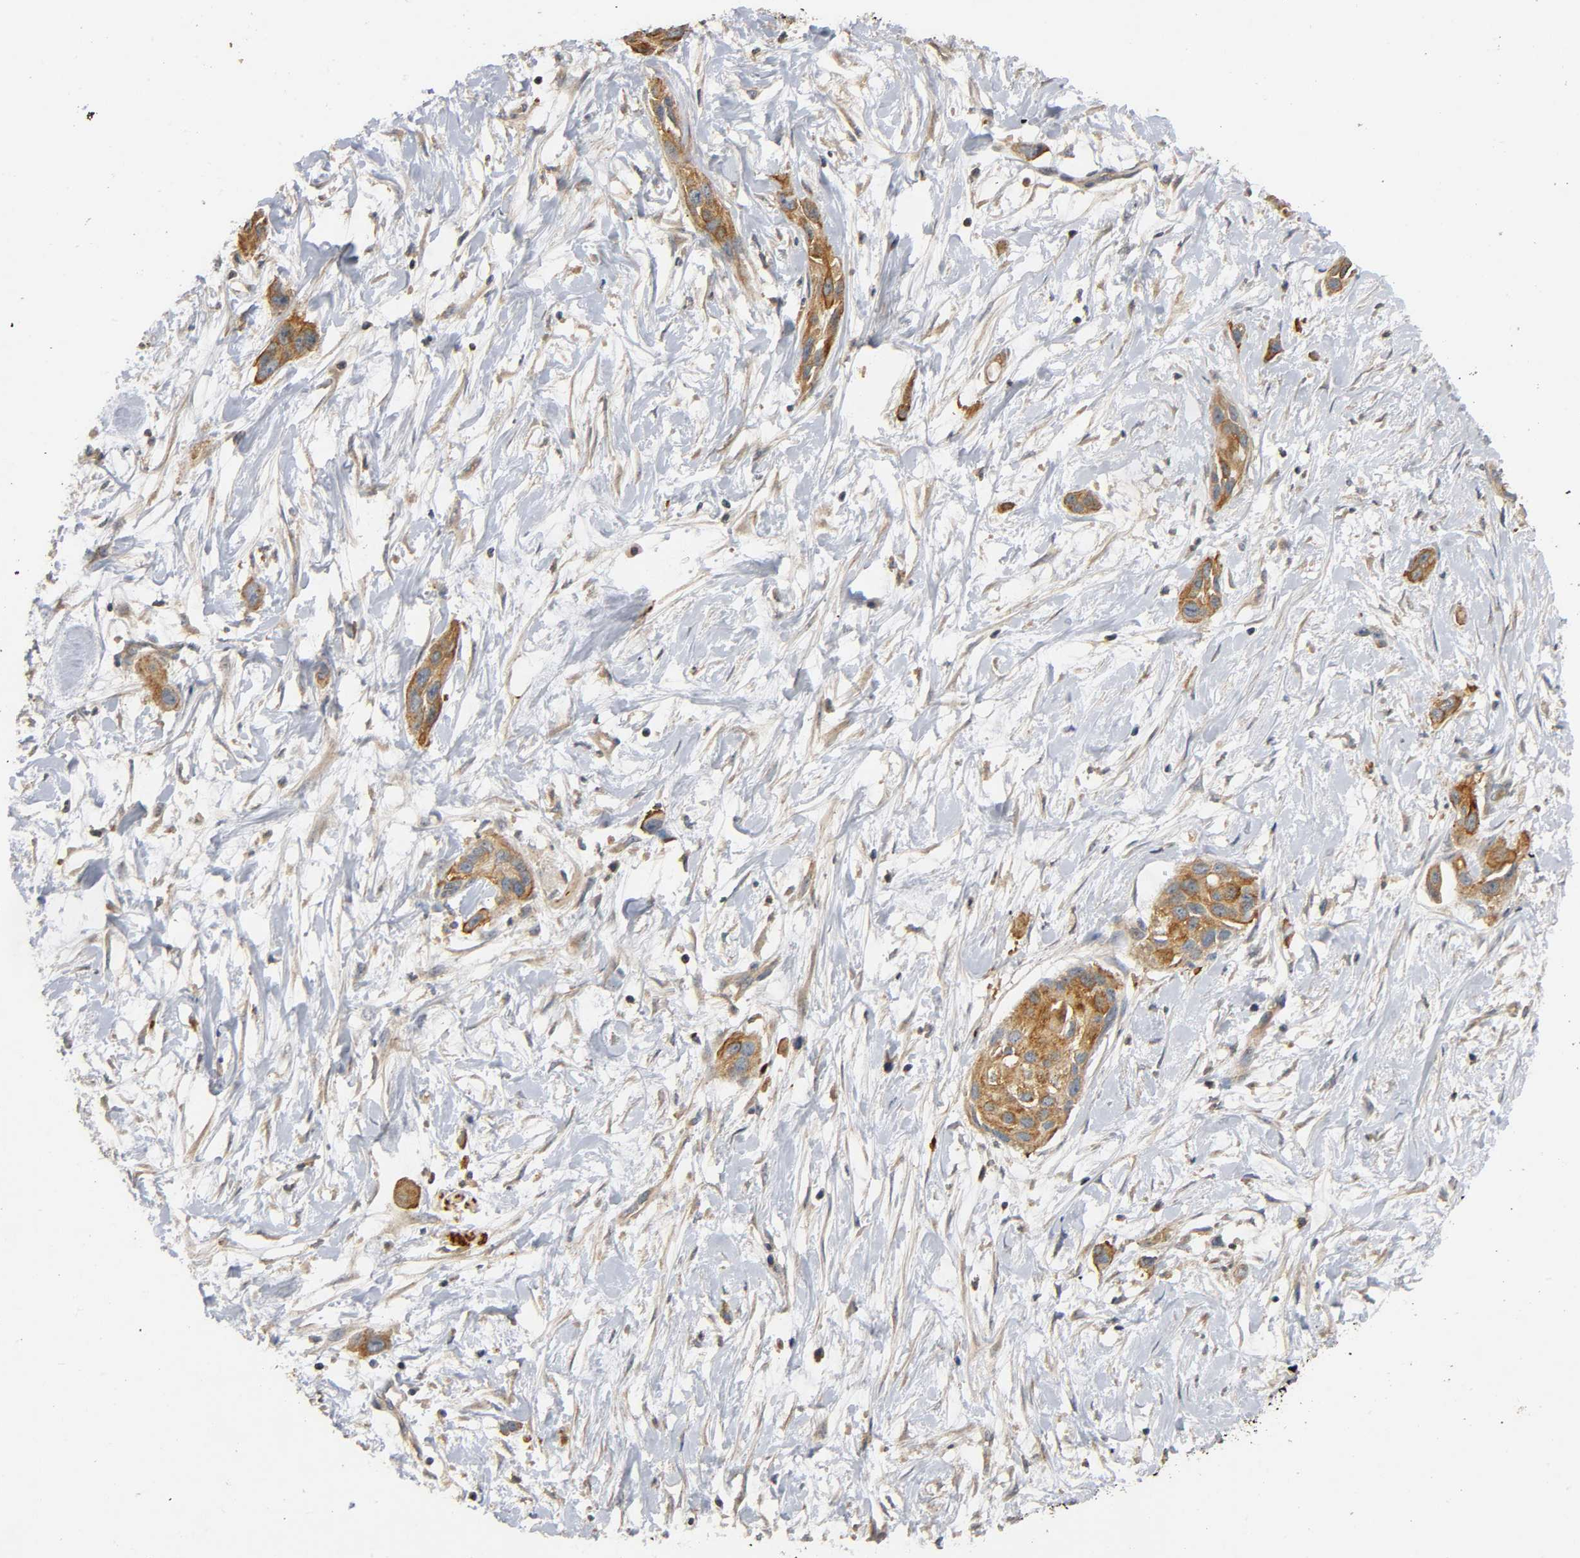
{"staining": {"intensity": "moderate", "quantity": ">75%", "location": "cytoplasmic/membranous"}, "tissue": "pancreatic cancer", "cell_type": "Tumor cells", "image_type": "cancer", "snomed": [{"axis": "morphology", "description": "Adenocarcinoma, NOS"}, {"axis": "topography", "description": "Pancreas"}], "caption": "An immunohistochemistry image of neoplastic tissue is shown. Protein staining in brown labels moderate cytoplasmic/membranous positivity in adenocarcinoma (pancreatic) within tumor cells.", "gene": "IKBKB", "patient": {"sex": "female", "age": 60}}